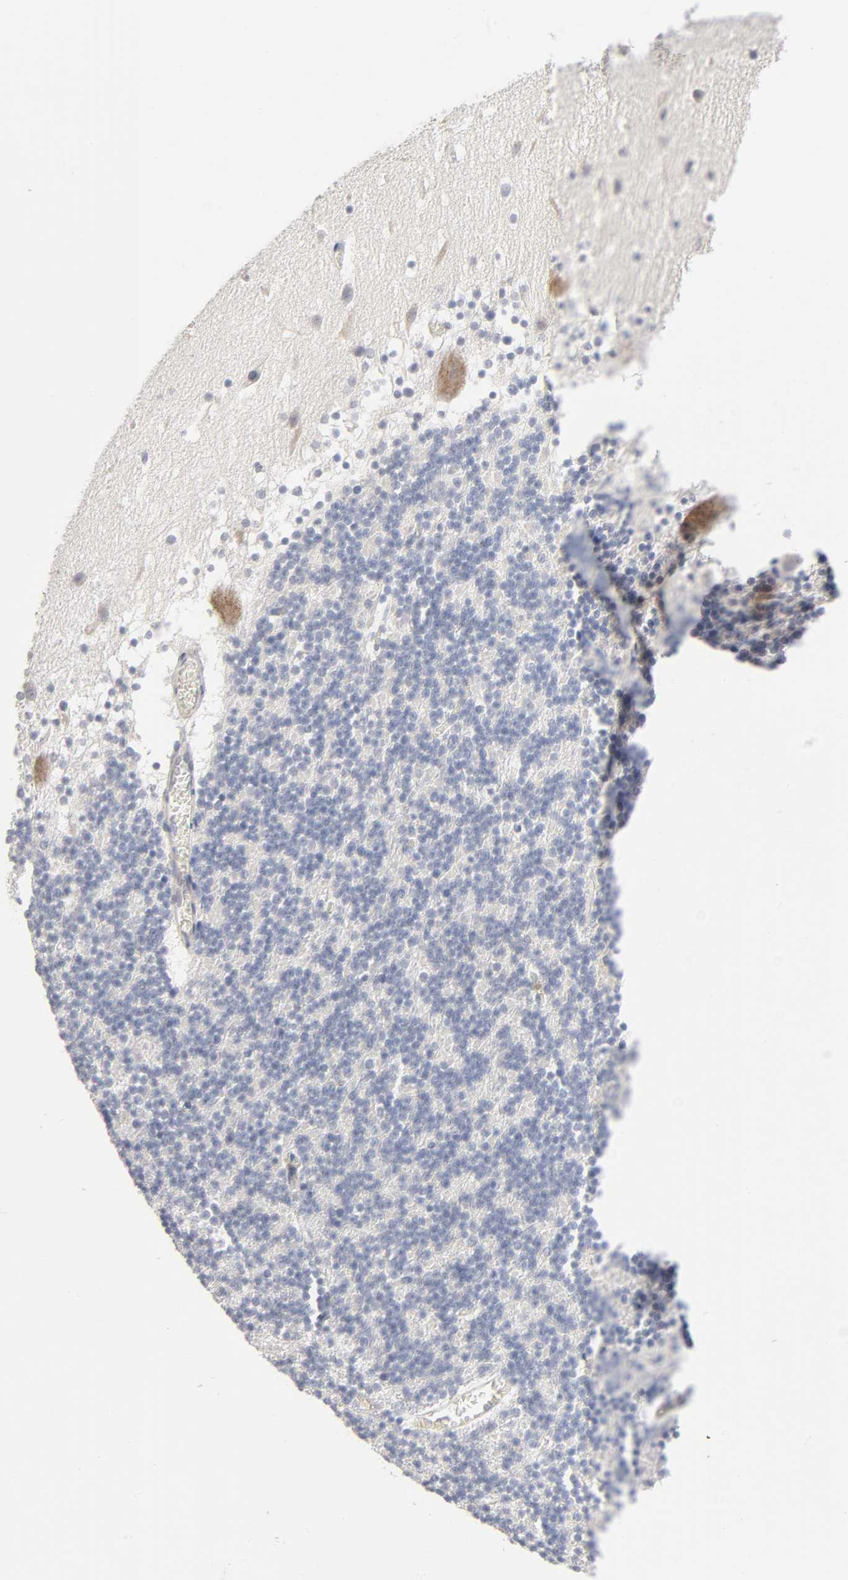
{"staining": {"intensity": "negative", "quantity": "none", "location": "none"}, "tissue": "cerebellum", "cell_type": "Cells in granular layer", "image_type": "normal", "snomed": [{"axis": "morphology", "description": "Normal tissue, NOS"}, {"axis": "topography", "description": "Cerebellum"}], "caption": "Immunohistochemistry of normal cerebellum reveals no staining in cells in granular layer. Brightfield microscopy of immunohistochemistry (IHC) stained with DAB (3,3'-diaminobenzidine) (brown) and hematoxylin (blue), captured at high magnification.", "gene": "IL4R", "patient": {"sex": "male", "age": 45}}